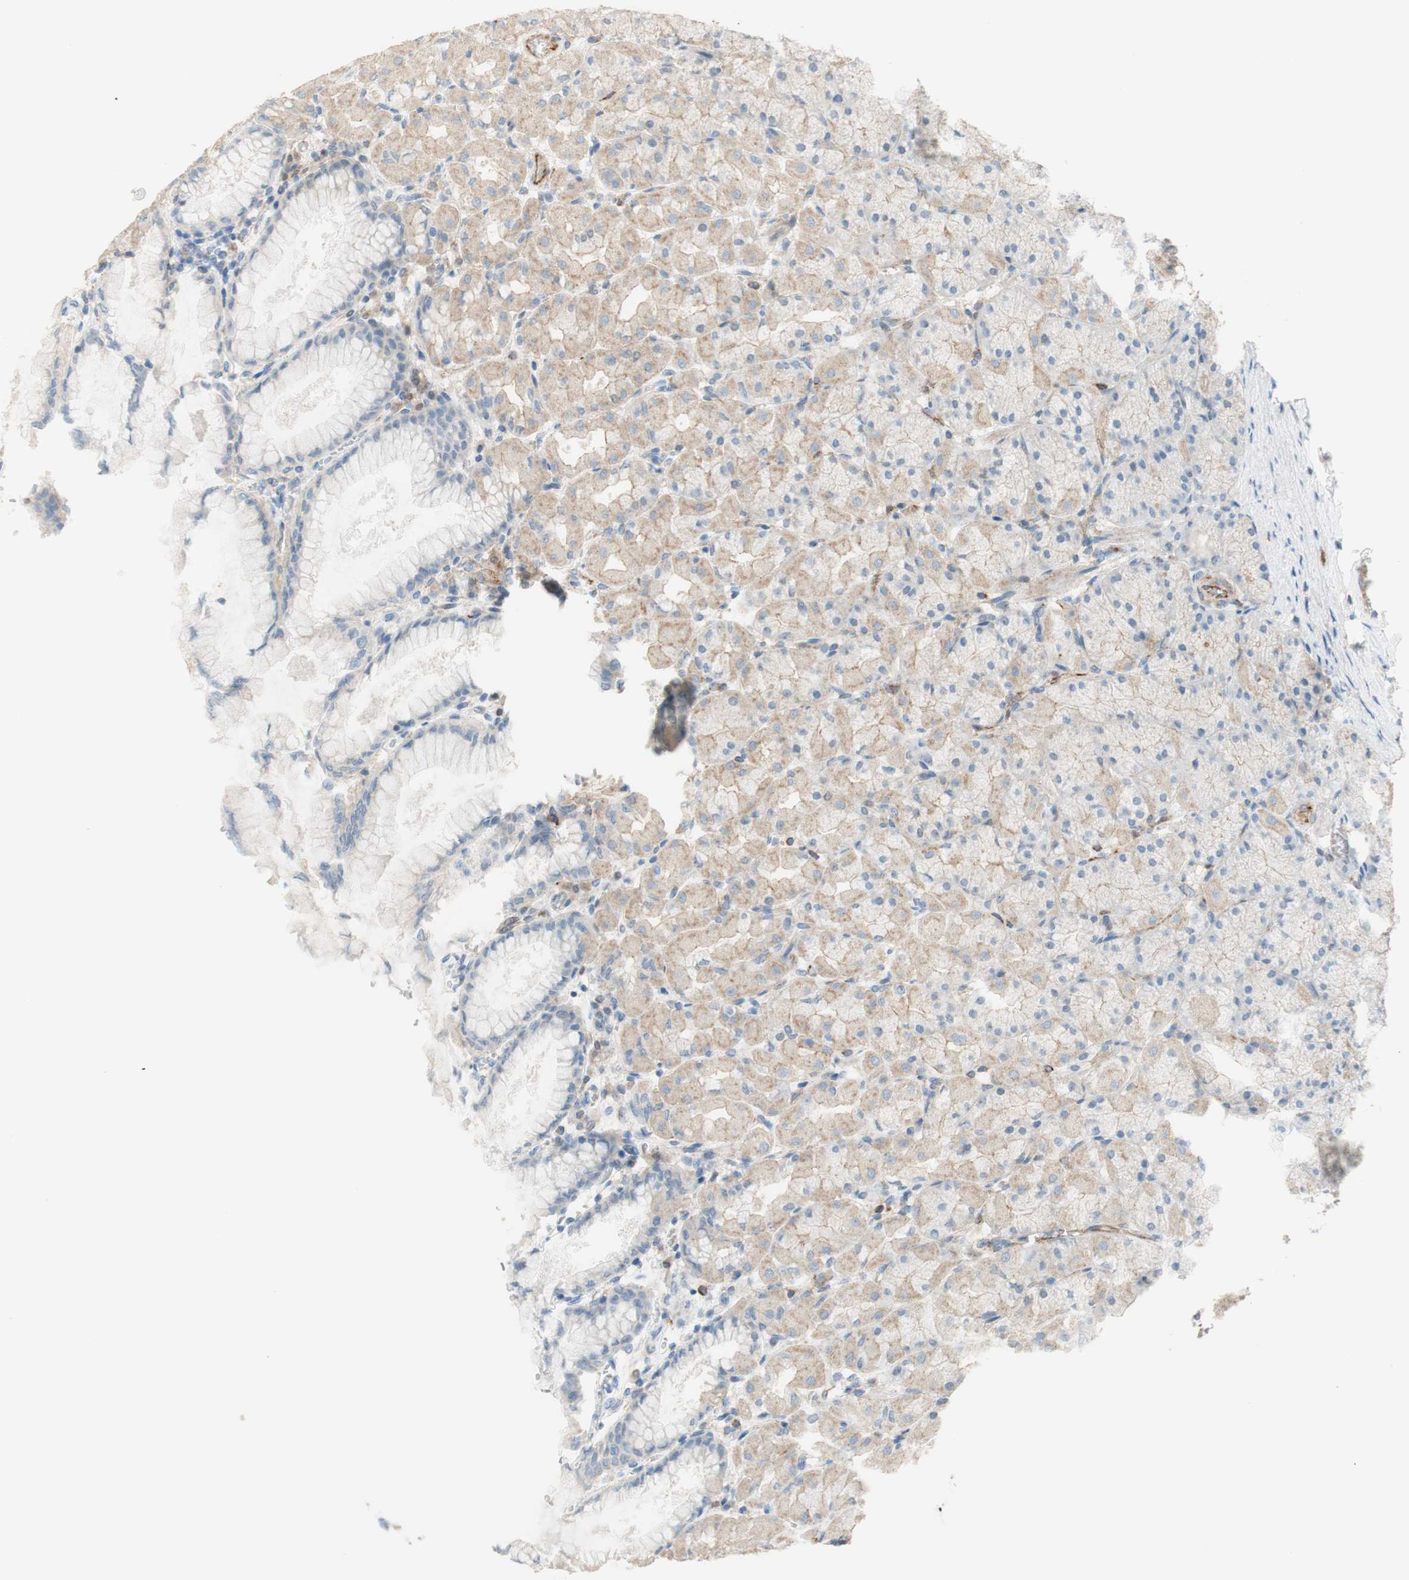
{"staining": {"intensity": "weak", "quantity": ">75%", "location": "cytoplasmic/membranous"}, "tissue": "stomach", "cell_type": "Glandular cells", "image_type": "normal", "snomed": [{"axis": "morphology", "description": "Normal tissue, NOS"}, {"axis": "topography", "description": "Stomach, upper"}], "caption": "This image displays IHC staining of unremarkable stomach, with low weak cytoplasmic/membranous positivity in approximately >75% of glandular cells.", "gene": "POU2AF1", "patient": {"sex": "female", "age": 56}}